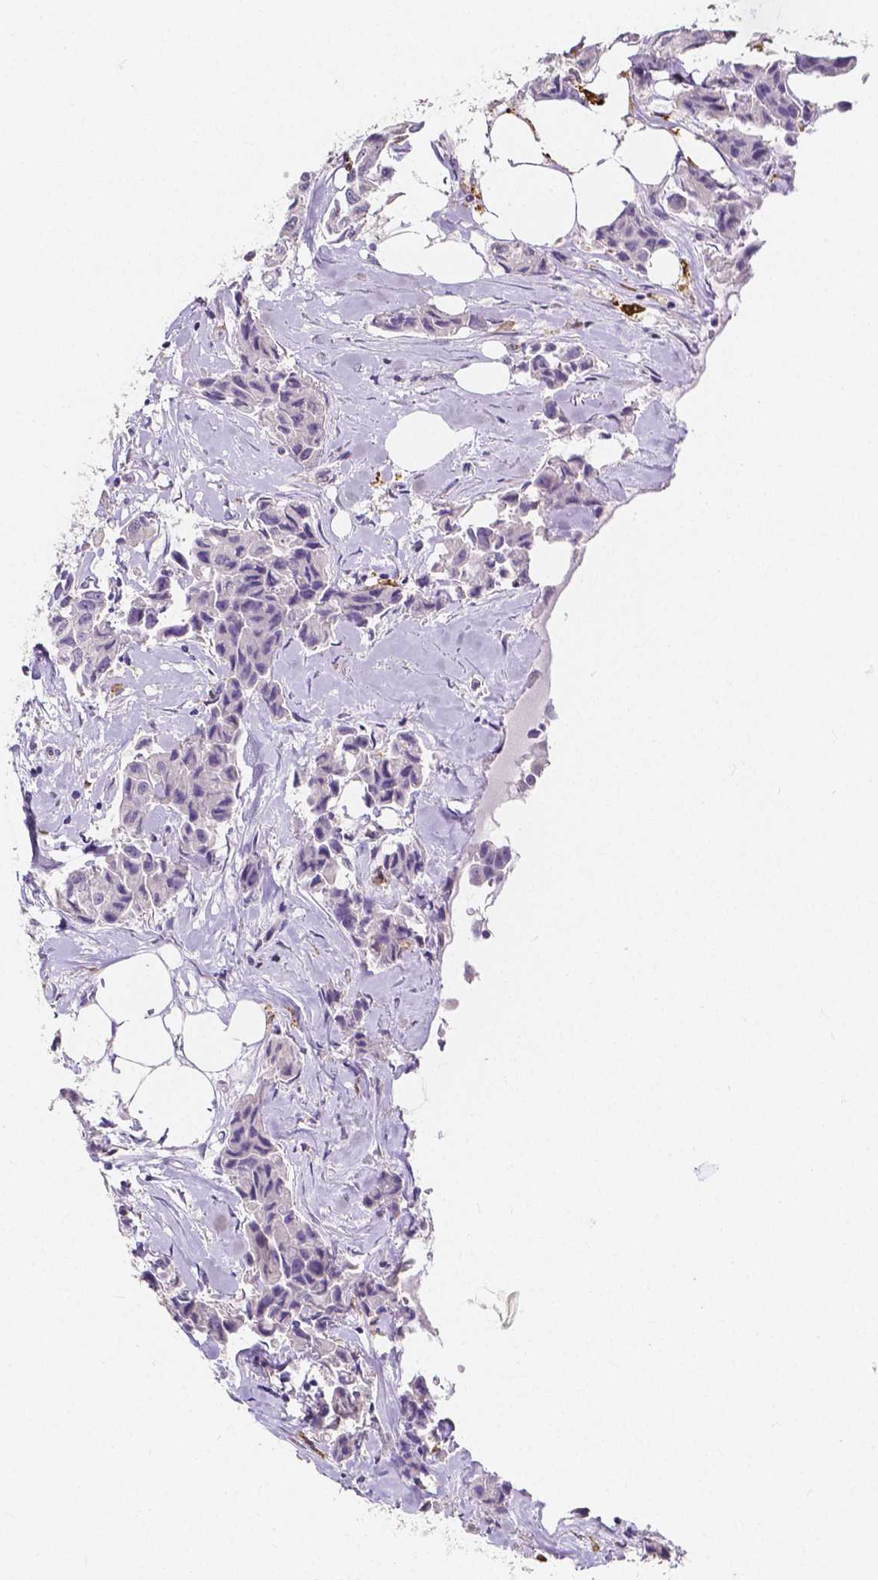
{"staining": {"intensity": "negative", "quantity": "none", "location": "none"}, "tissue": "breast cancer", "cell_type": "Tumor cells", "image_type": "cancer", "snomed": [{"axis": "morphology", "description": "Duct carcinoma"}, {"axis": "topography", "description": "Breast"}, {"axis": "topography", "description": "Lymph node"}], "caption": "A photomicrograph of human breast cancer is negative for staining in tumor cells.", "gene": "ACP5", "patient": {"sex": "female", "age": 80}}